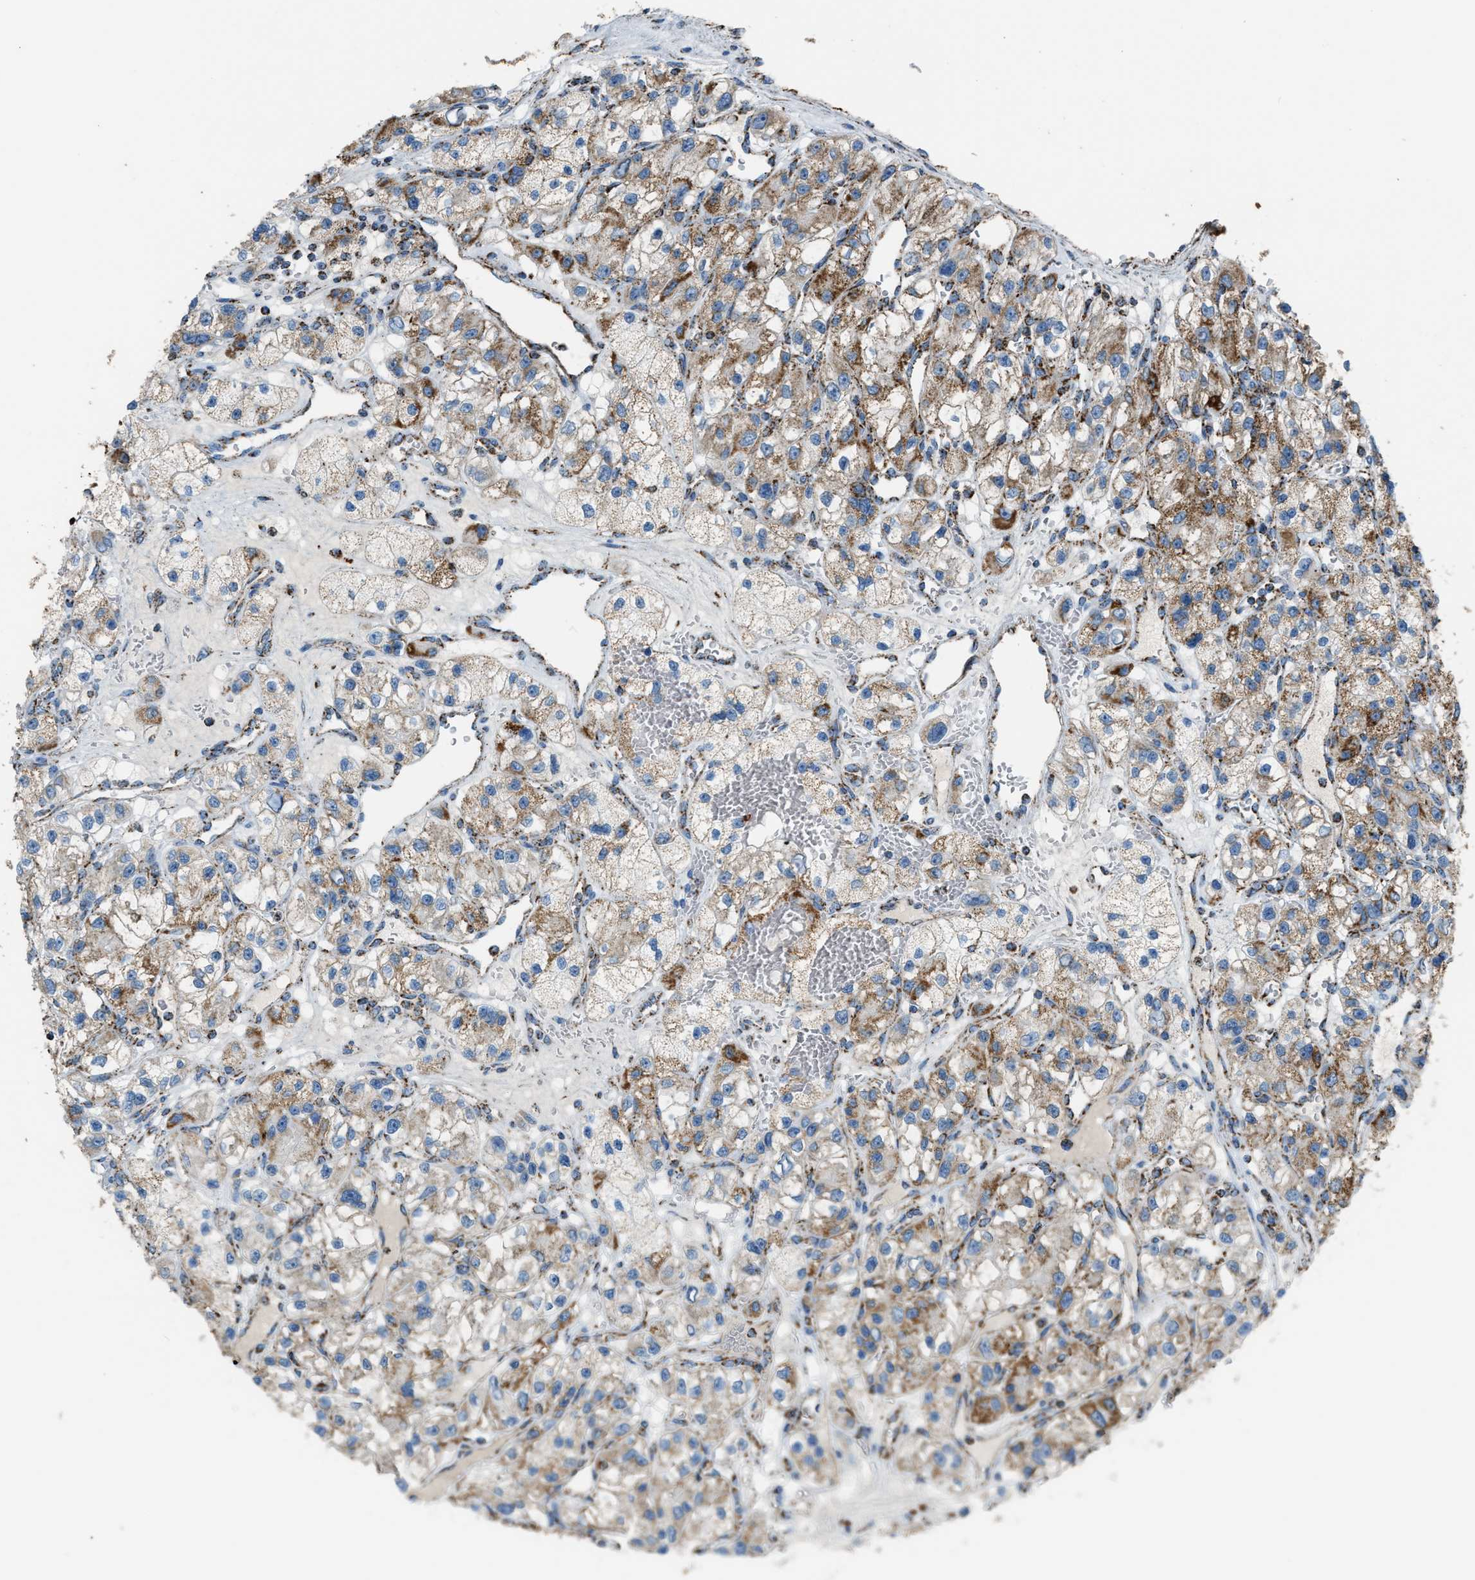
{"staining": {"intensity": "moderate", "quantity": ">75%", "location": "cytoplasmic/membranous"}, "tissue": "renal cancer", "cell_type": "Tumor cells", "image_type": "cancer", "snomed": [{"axis": "morphology", "description": "Adenocarcinoma, NOS"}, {"axis": "topography", "description": "Kidney"}], "caption": "Renal adenocarcinoma stained with IHC shows moderate cytoplasmic/membranous positivity in about >75% of tumor cells.", "gene": "MDH2", "patient": {"sex": "female", "age": 57}}